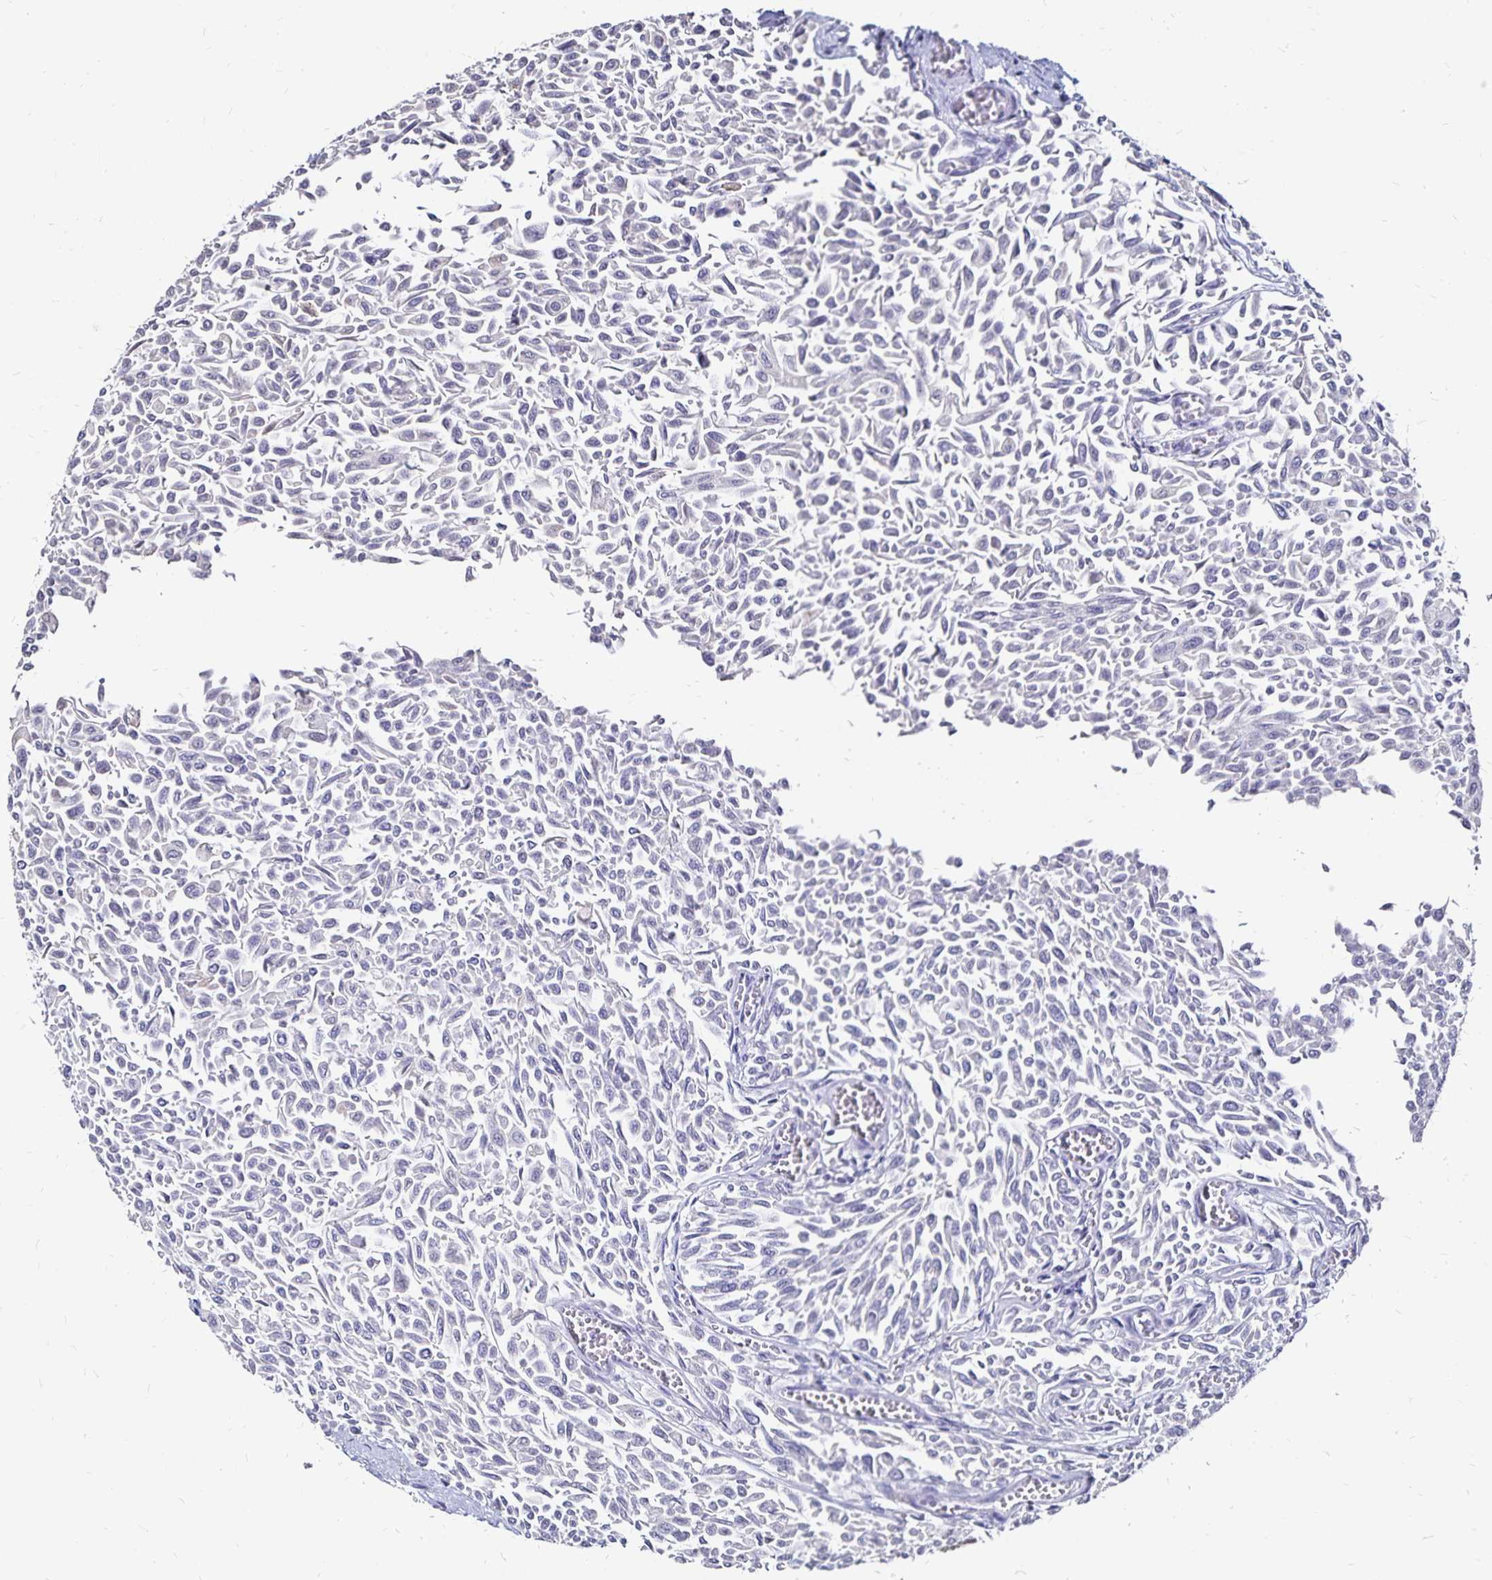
{"staining": {"intensity": "negative", "quantity": "none", "location": "none"}, "tissue": "urothelial cancer", "cell_type": "Tumor cells", "image_type": "cancer", "snomed": [{"axis": "morphology", "description": "Urothelial carcinoma, NOS"}, {"axis": "topography", "description": "Urinary bladder"}], "caption": "Protein analysis of urothelial cancer demonstrates no significant expression in tumor cells. Brightfield microscopy of immunohistochemistry (IHC) stained with DAB (brown) and hematoxylin (blue), captured at high magnification.", "gene": "SLC5A1", "patient": {"sex": "male", "age": 59}}